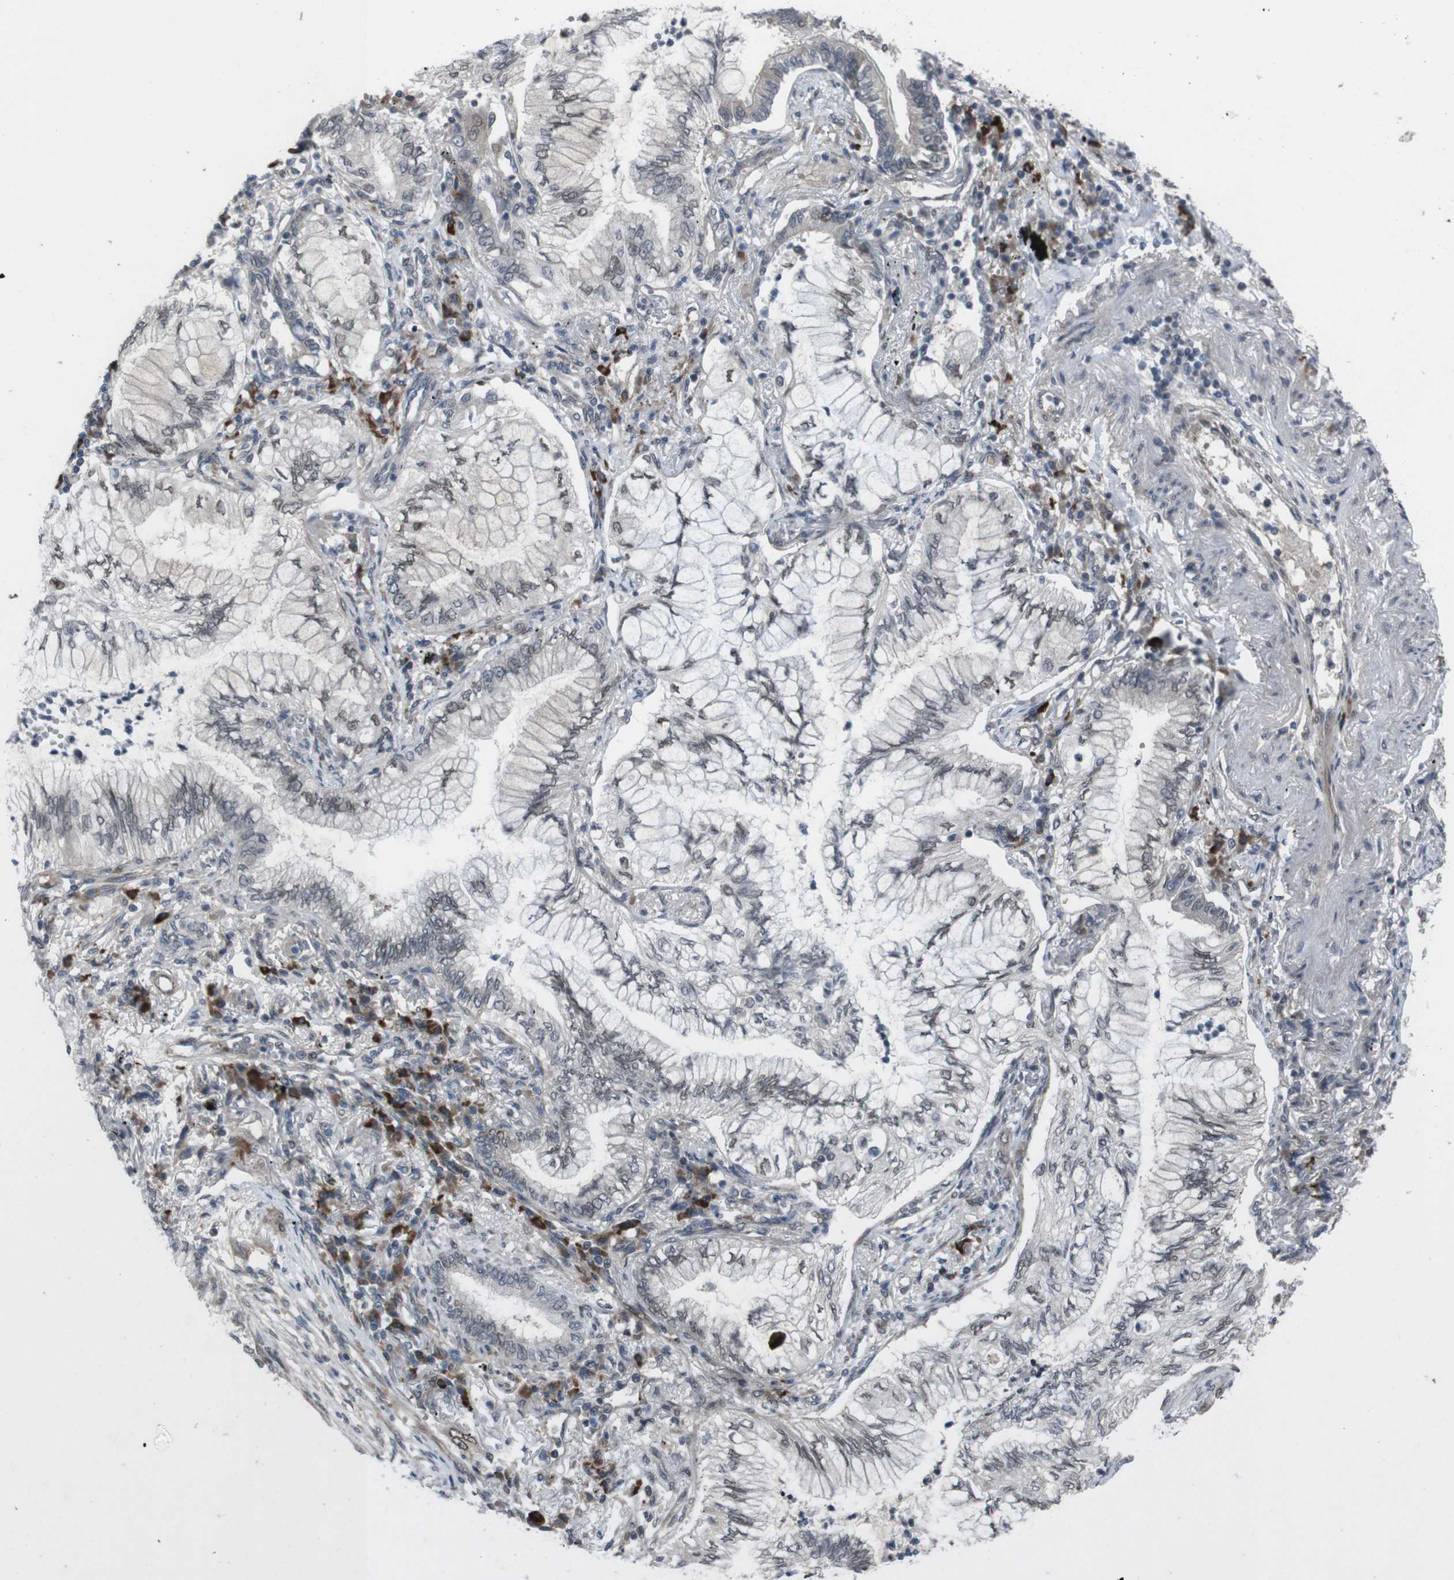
{"staining": {"intensity": "moderate", "quantity": "<25%", "location": "nuclear"}, "tissue": "lung cancer", "cell_type": "Tumor cells", "image_type": "cancer", "snomed": [{"axis": "morphology", "description": "Normal tissue, NOS"}, {"axis": "morphology", "description": "Adenocarcinoma, NOS"}, {"axis": "topography", "description": "Bronchus"}, {"axis": "topography", "description": "Lung"}], "caption": "Immunohistochemistry of human adenocarcinoma (lung) exhibits low levels of moderate nuclear positivity in approximately <25% of tumor cells. Using DAB (3,3'-diaminobenzidine) (brown) and hematoxylin (blue) stains, captured at high magnification using brightfield microscopy.", "gene": "SS18L1", "patient": {"sex": "female", "age": 70}}